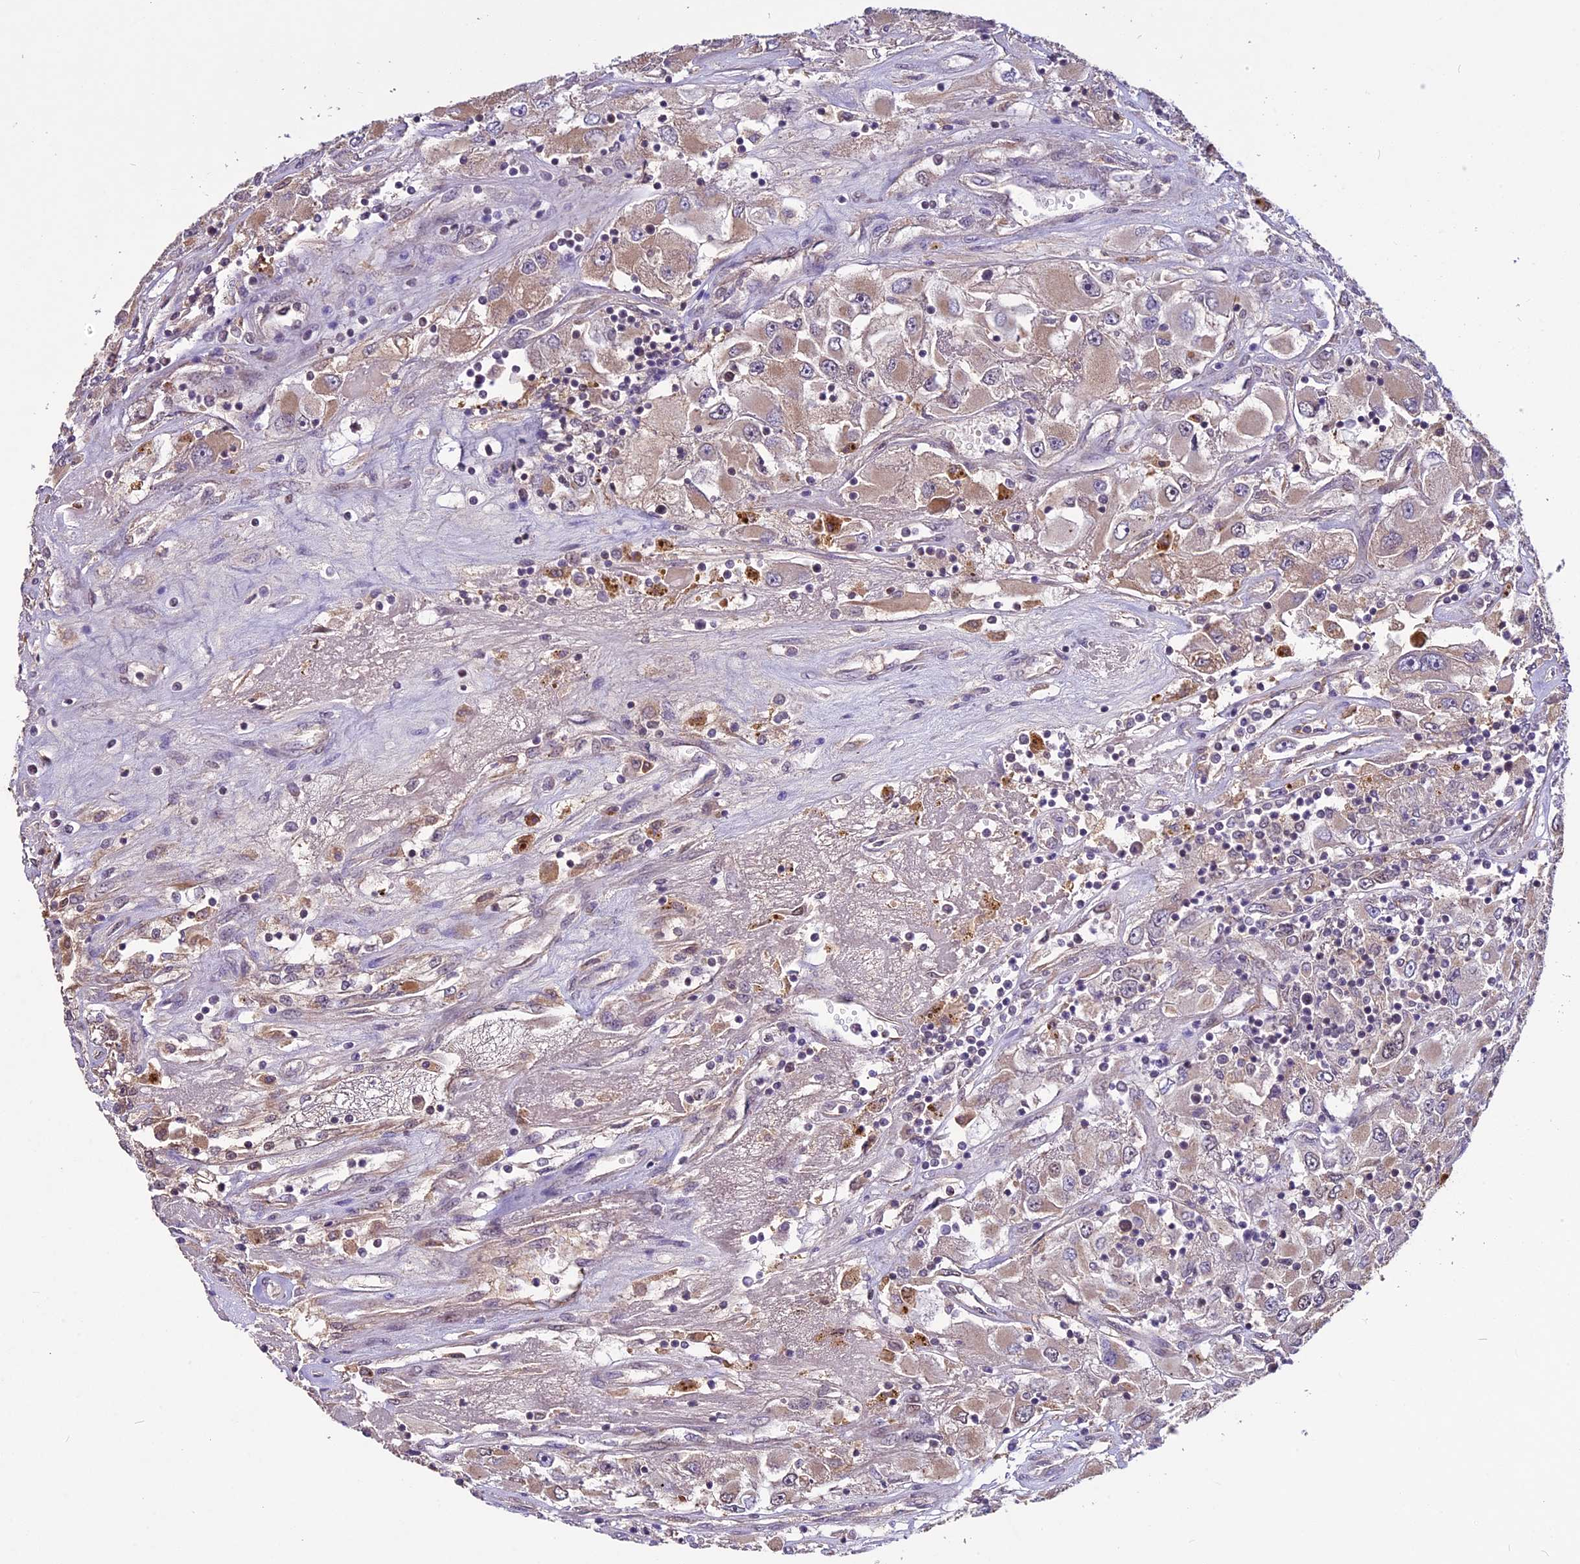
{"staining": {"intensity": "moderate", "quantity": "25%-75%", "location": "cytoplasmic/membranous"}, "tissue": "renal cancer", "cell_type": "Tumor cells", "image_type": "cancer", "snomed": [{"axis": "morphology", "description": "Adenocarcinoma, NOS"}, {"axis": "topography", "description": "Kidney"}], "caption": "Immunohistochemistry histopathology image of adenocarcinoma (renal) stained for a protein (brown), which reveals medium levels of moderate cytoplasmic/membranous positivity in approximately 25%-75% of tumor cells.", "gene": "C3orf70", "patient": {"sex": "female", "age": 52}}